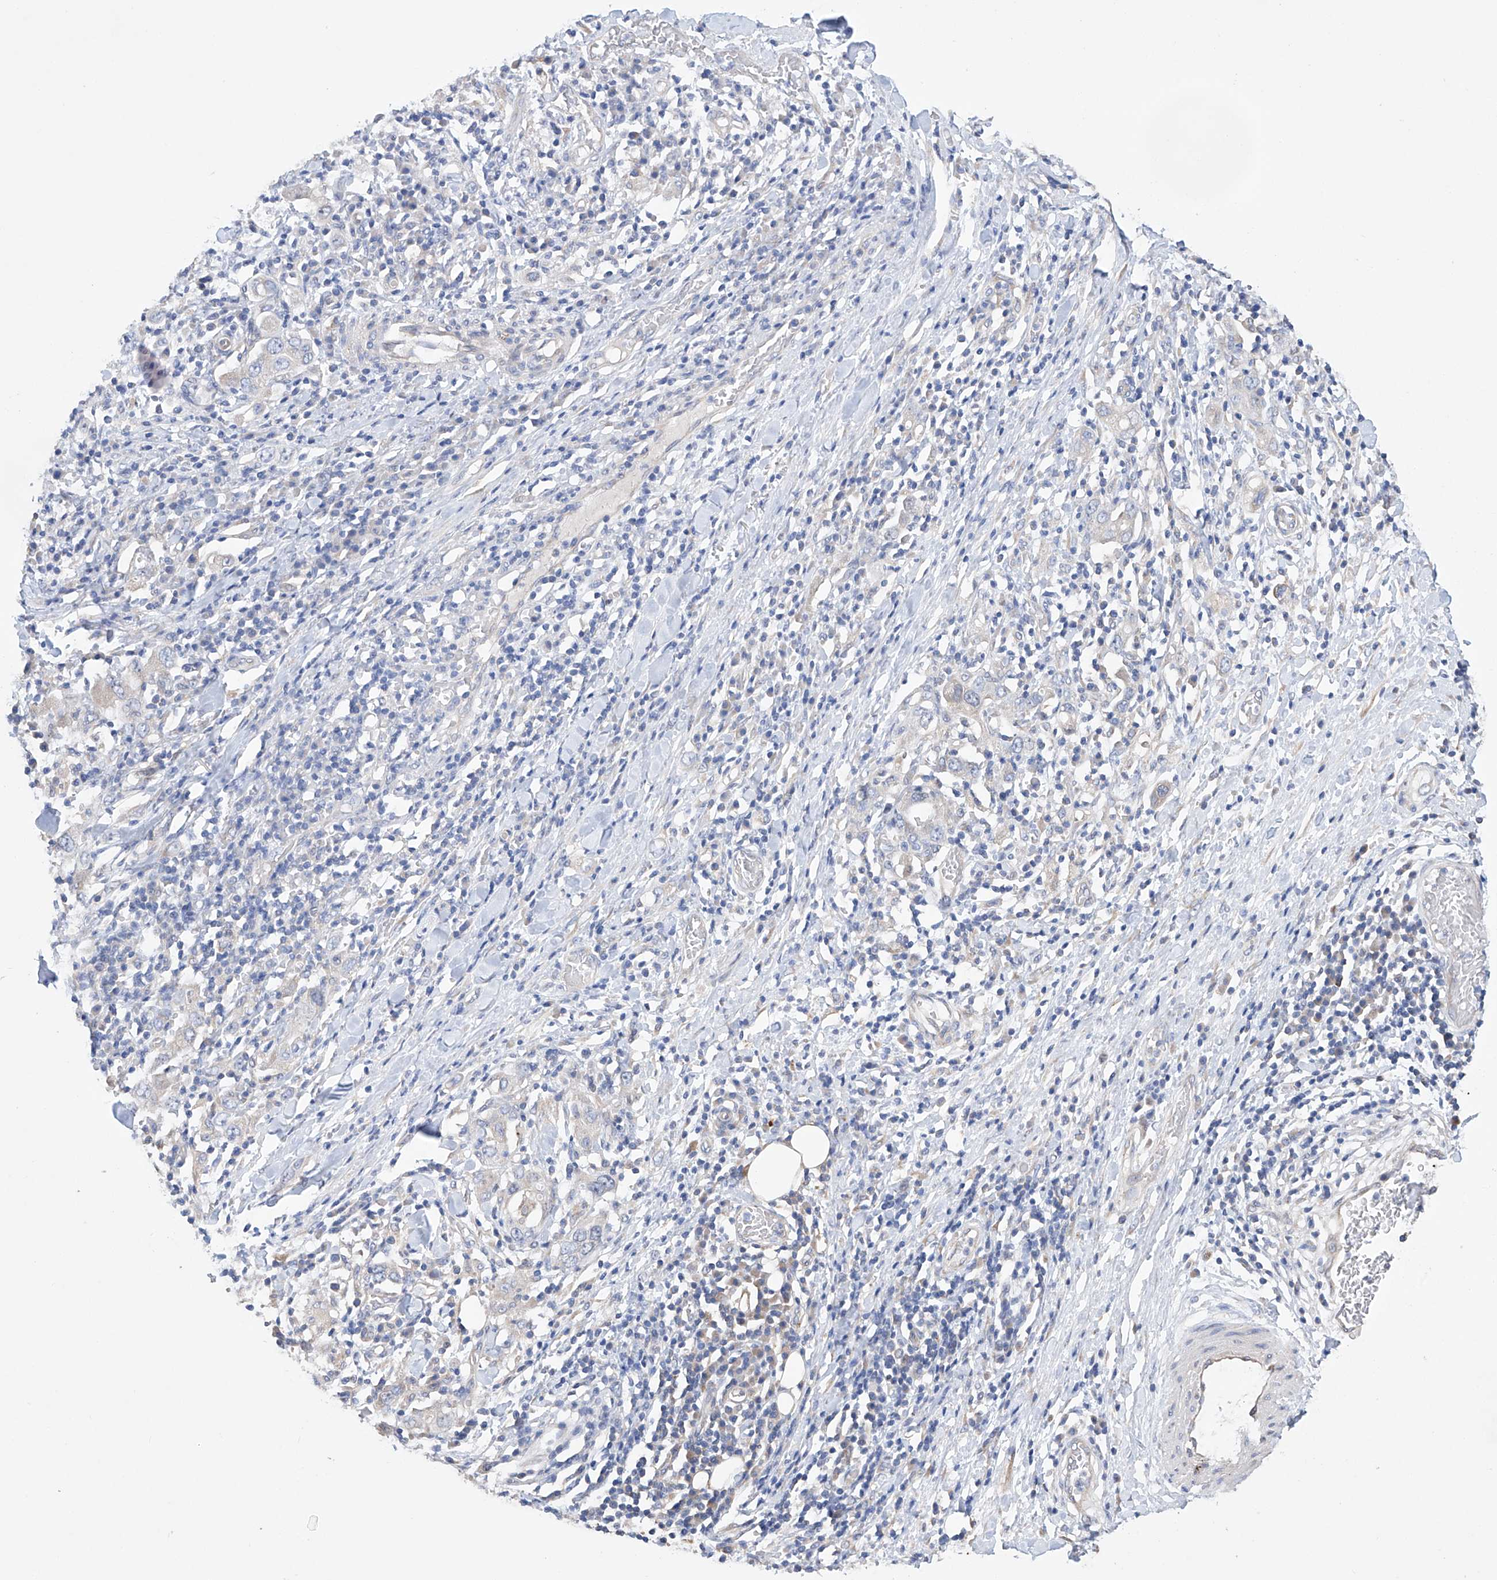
{"staining": {"intensity": "negative", "quantity": "none", "location": "none"}, "tissue": "stomach cancer", "cell_type": "Tumor cells", "image_type": "cancer", "snomed": [{"axis": "morphology", "description": "Adenocarcinoma, NOS"}, {"axis": "topography", "description": "Stomach, upper"}], "caption": "High magnification brightfield microscopy of stomach cancer stained with DAB (3,3'-diaminobenzidine) (brown) and counterstained with hematoxylin (blue): tumor cells show no significant expression.", "gene": "AFG1L", "patient": {"sex": "male", "age": 62}}